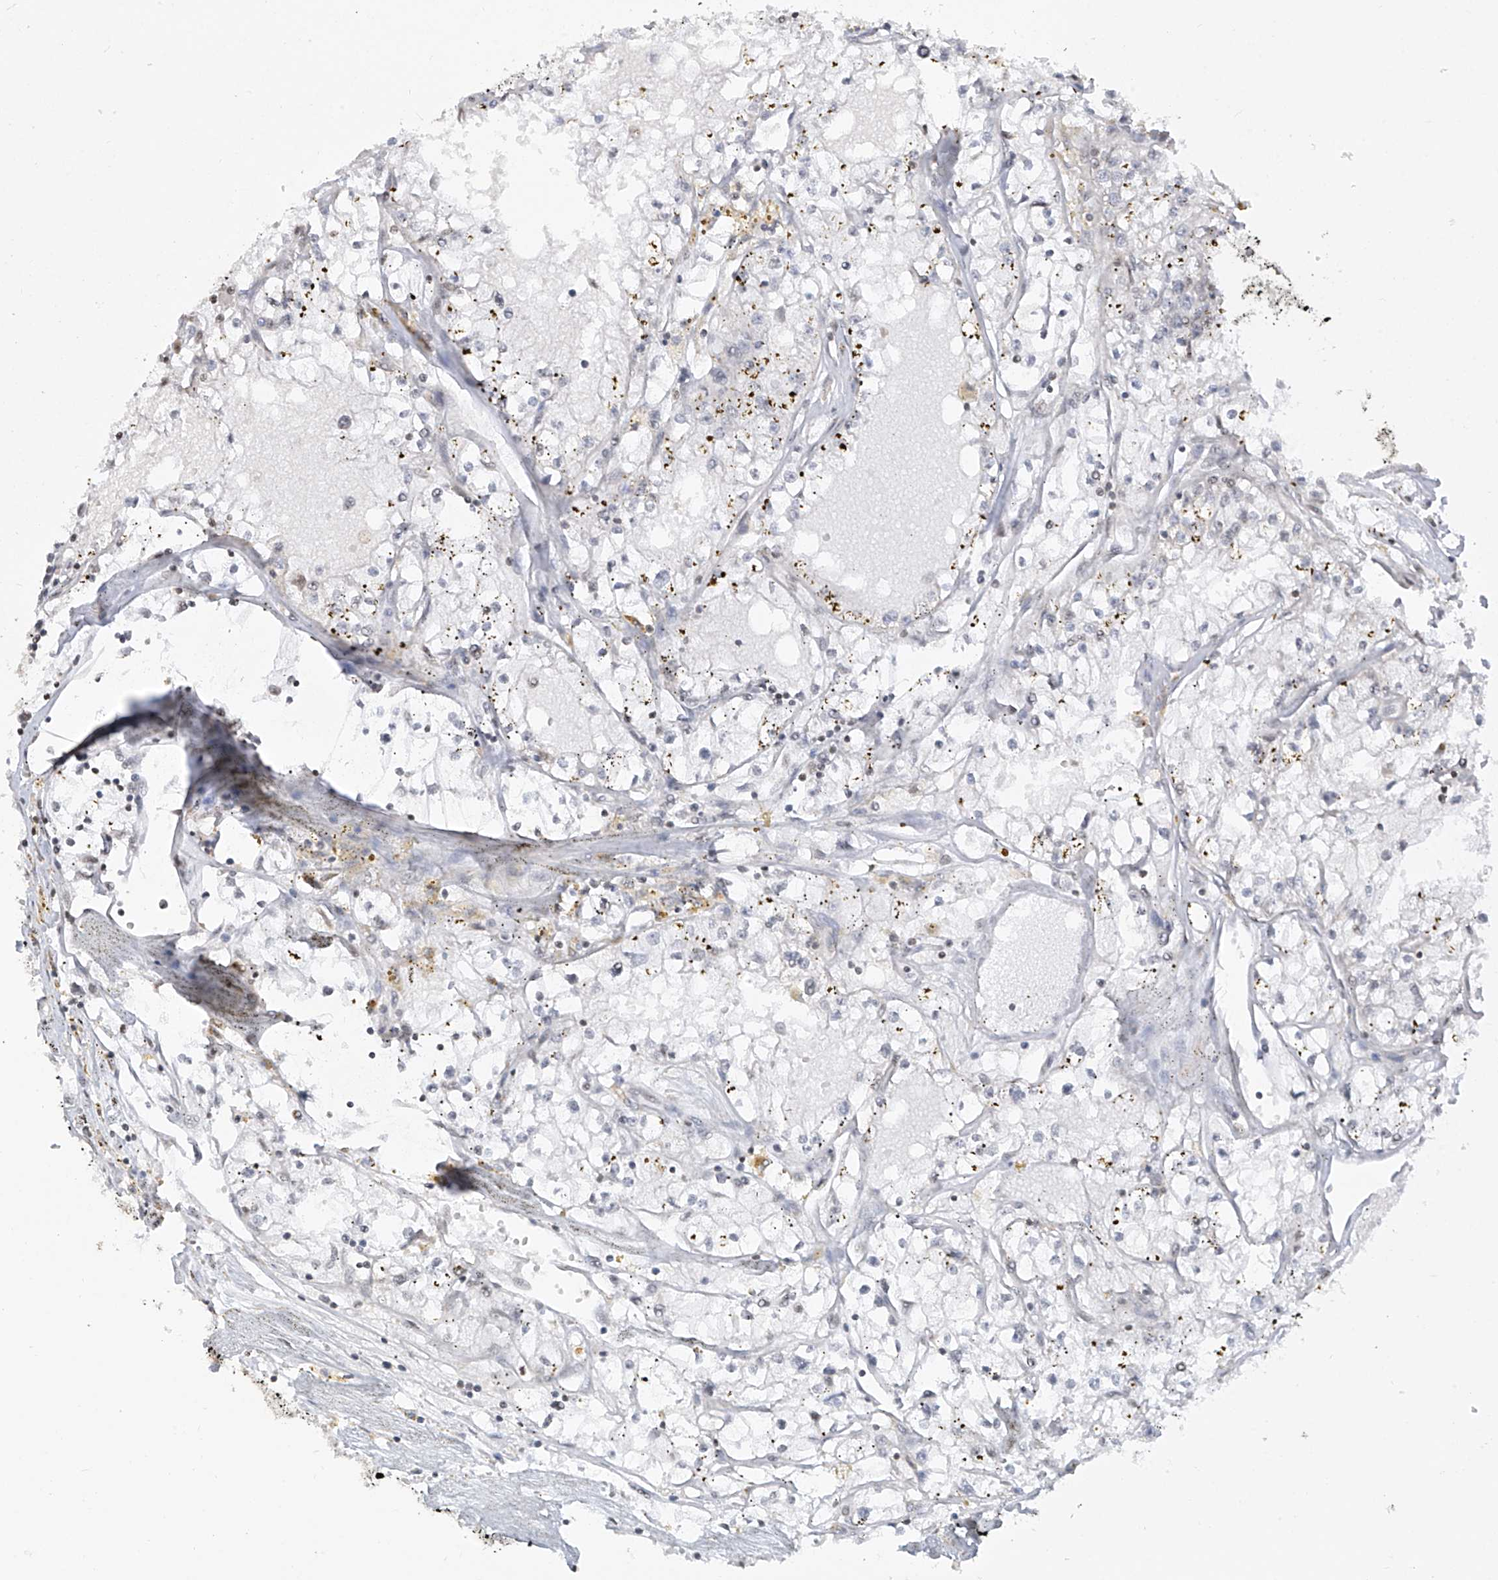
{"staining": {"intensity": "negative", "quantity": "none", "location": "none"}, "tissue": "renal cancer", "cell_type": "Tumor cells", "image_type": "cancer", "snomed": [{"axis": "morphology", "description": "Adenocarcinoma, NOS"}, {"axis": "topography", "description": "Kidney"}], "caption": "IHC histopathology image of neoplastic tissue: adenocarcinoma (renal) stained with DAB displays no significant protein staining in tumor cells.", "gene": "VMP1", "patient": {"sex": "male", "age": 56}}